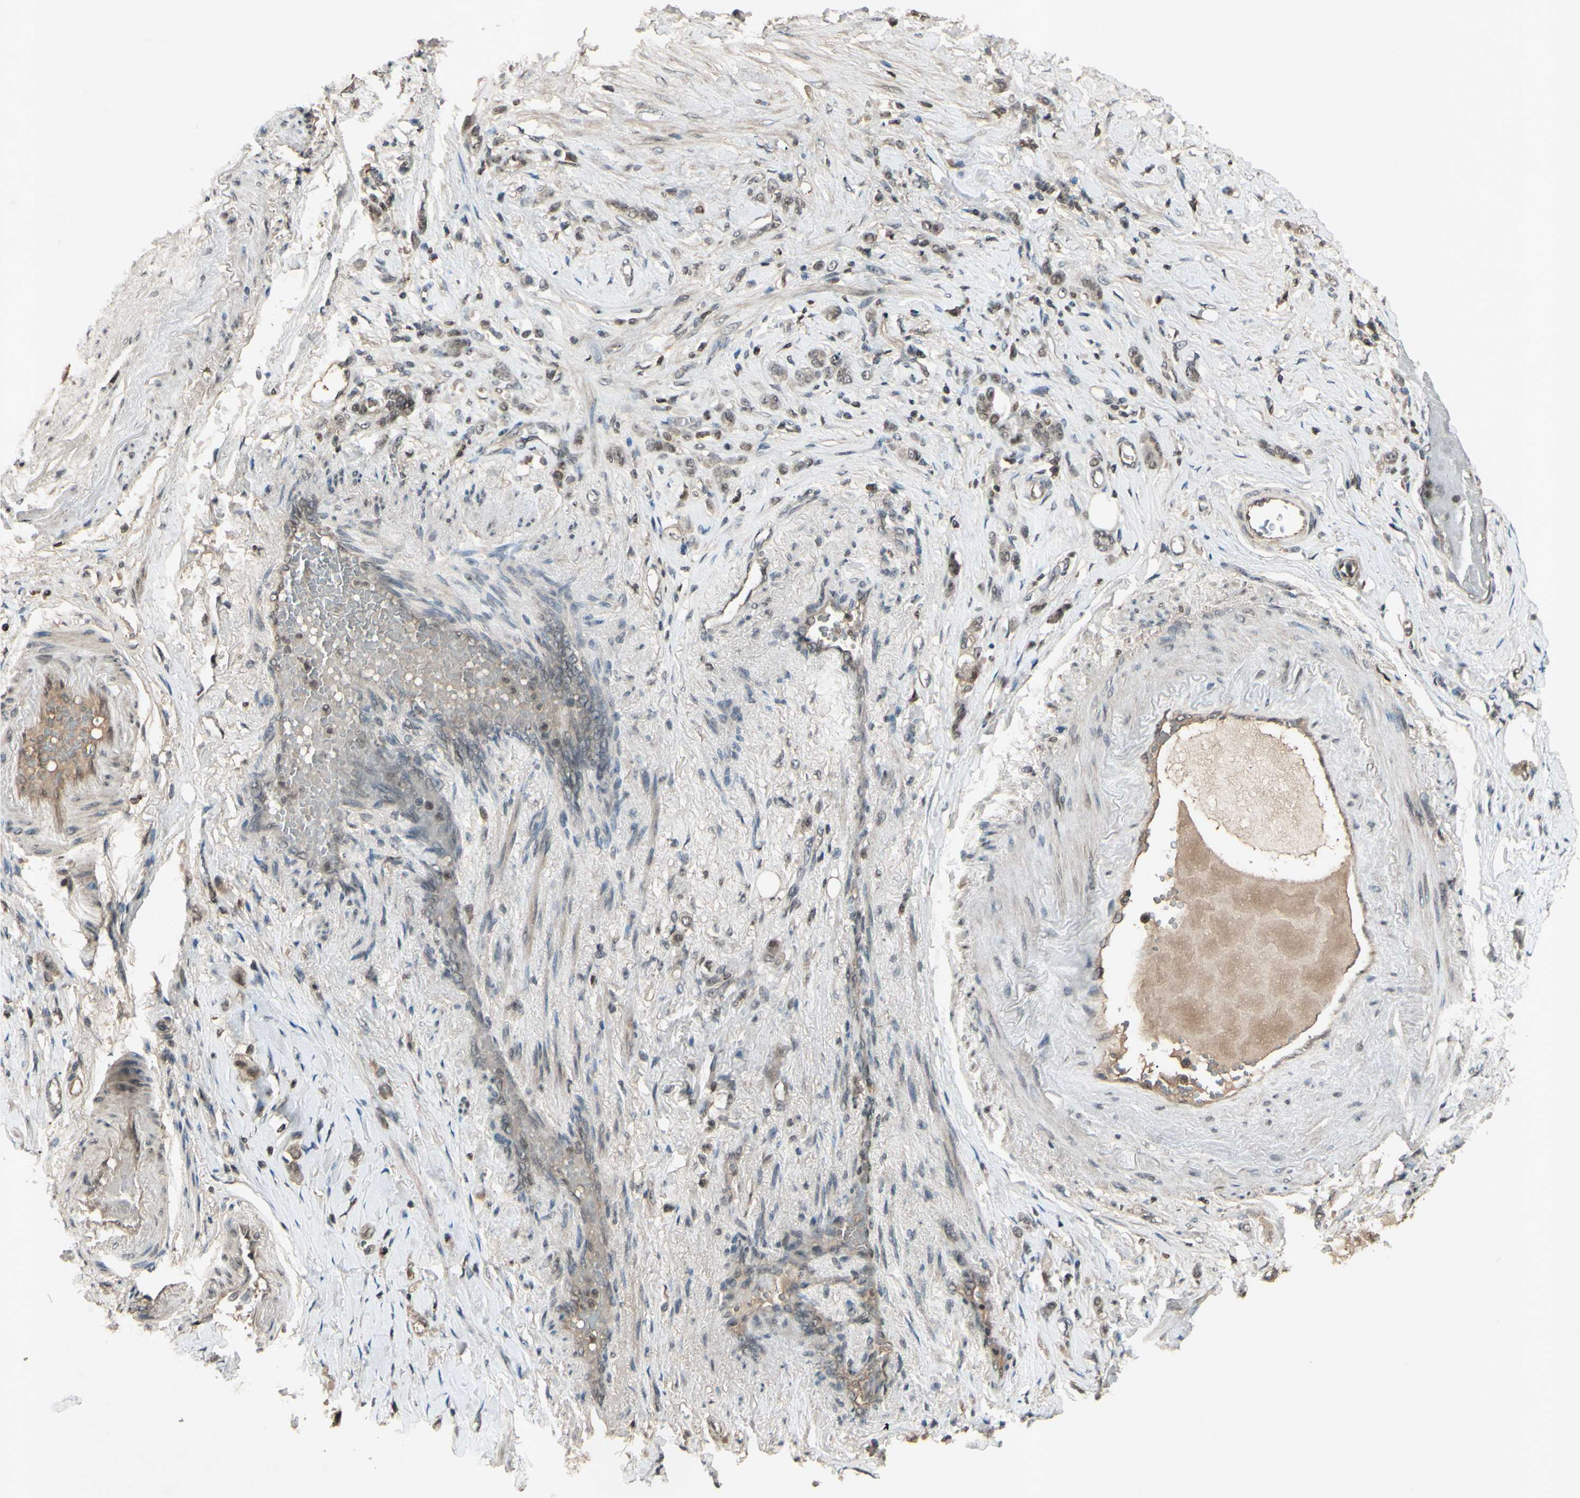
{"staining": {"intensity": "weak", "quantity": "25%-75%", "location": "nuclear"}, "tissue": "stomach cancer", "cell_type": "Tumor cells", "image_type": "cancer", "snomed": [{"axis": "morphology", "description": "Adenocarcinoma, NOS"}, {"axis": "topography", "description": "Stomach"}], "caption": "IHC of human adenocarcinoma (stomach) shows low levels of weak nuclear positivity in approximately 25%-75% of tumor cells. The staining was performed using DAB to visualize the protein expression in brown, while the nuclei were stained in blue with hematoxylin (Magnification: 20x).", "gene": "SNW1", "patient": {"sex": "male", "age": 82}}